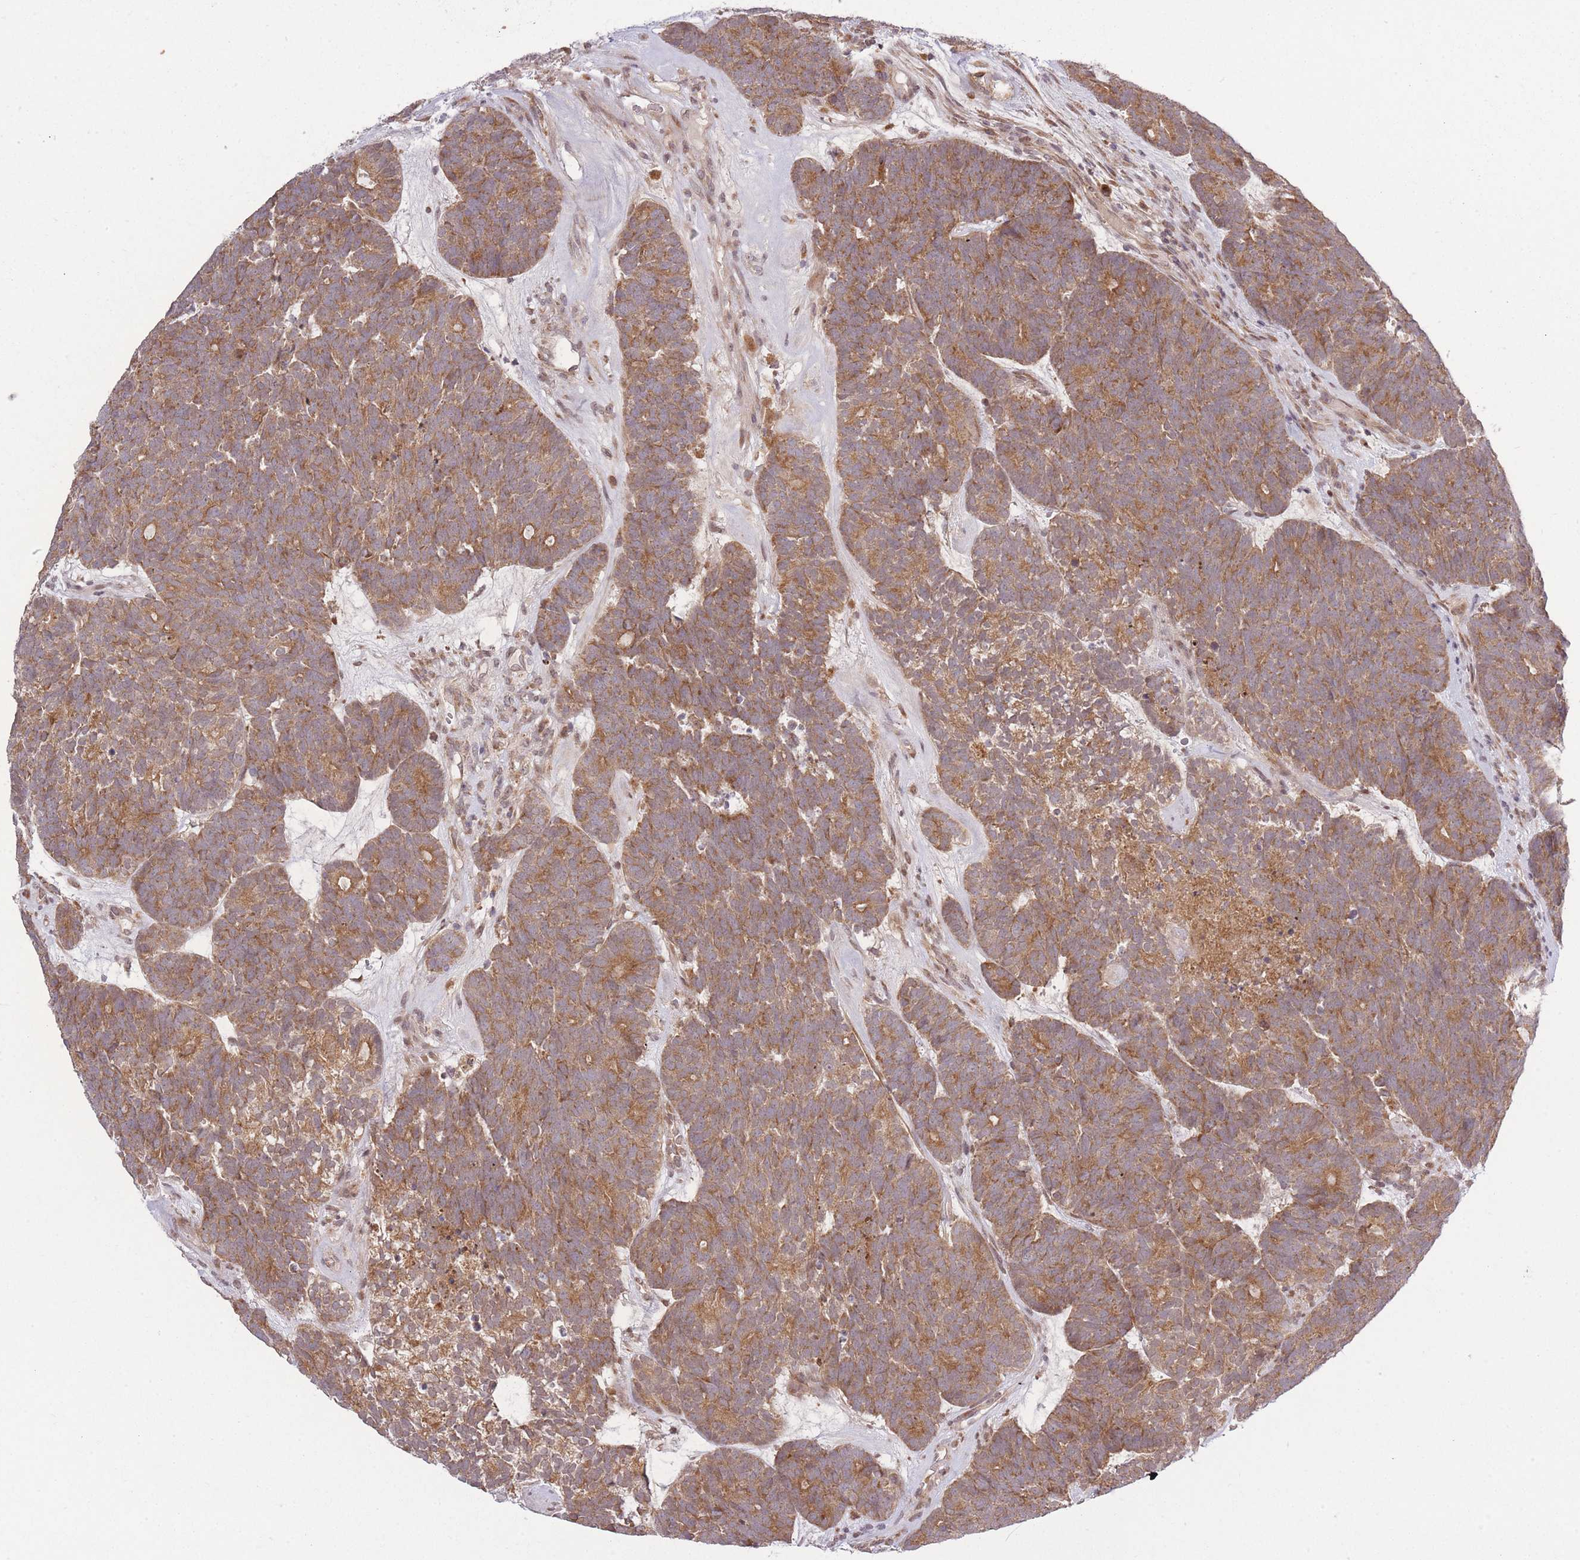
{"staining": {"intensity": "moderate", "quantity": ">75%", "location": "cytoplasmic/membranous"}, "tissue": "head and neck cancer", "cell_type": "Tumor cells", "image_type": "cancer", "snomed": [{"axis": "morphology", "description": "Adenocarcinoma, NOS"}, {"axis": "topography", "description": "Head-Neck"}], "caption": "DAB (3,3'-diaminobenzidine) immunohistochemical staining of head and neck cancer reveals moderate cytoplasmic/membranous protein staining in about >75% of tumor cells. (Stains: DAB (3,3'-diaminobenzidine) in brown, nuclei in blue, Microscopy: brightfield microscopy at high magnification).", "gene": "ZNF391", "patient": {"sex": "female", "age": 81}}